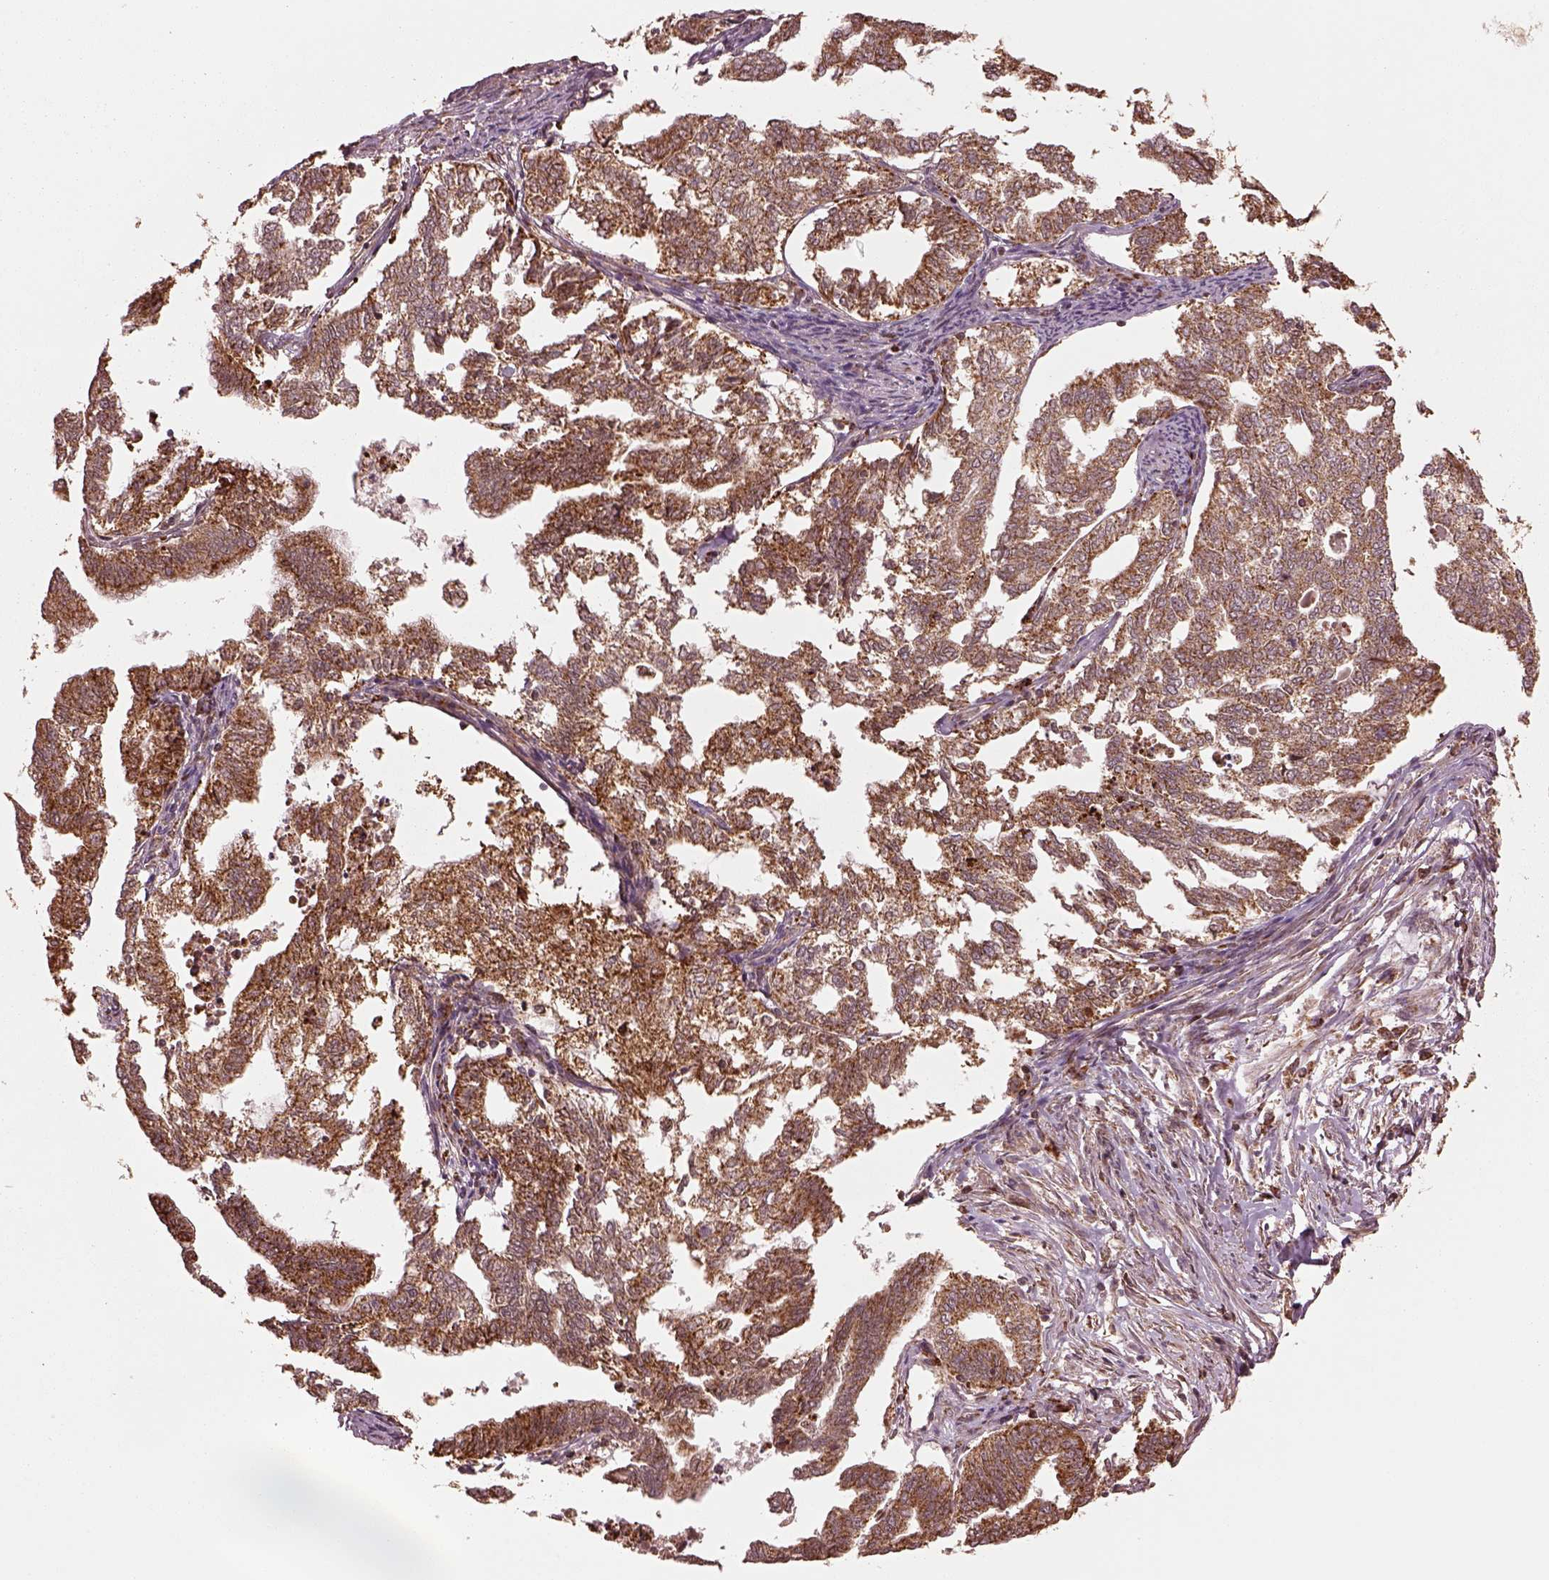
{"staining": {"intensity": "strong", "quantity": ">75%", "location": "cytoplasmic/membranous"}, "tissue": "endometrial cancer", "cell_type": "Tumor cells", "image_type": "cancer", "snomed": [{"axis": "morphology", "description": "Adenocarcinoma, NOS"}, {"axis": "topography", "description": "Endometrium"}], "caption": "Adenocarcinoma (endometrial) stained with a brown dye exhibits strong cytoplasmic/membranous positive staining in approximately >75% of tumor cells.", "gene": "SEL1L3", "patient": {"sex": "female", "age": 79}}